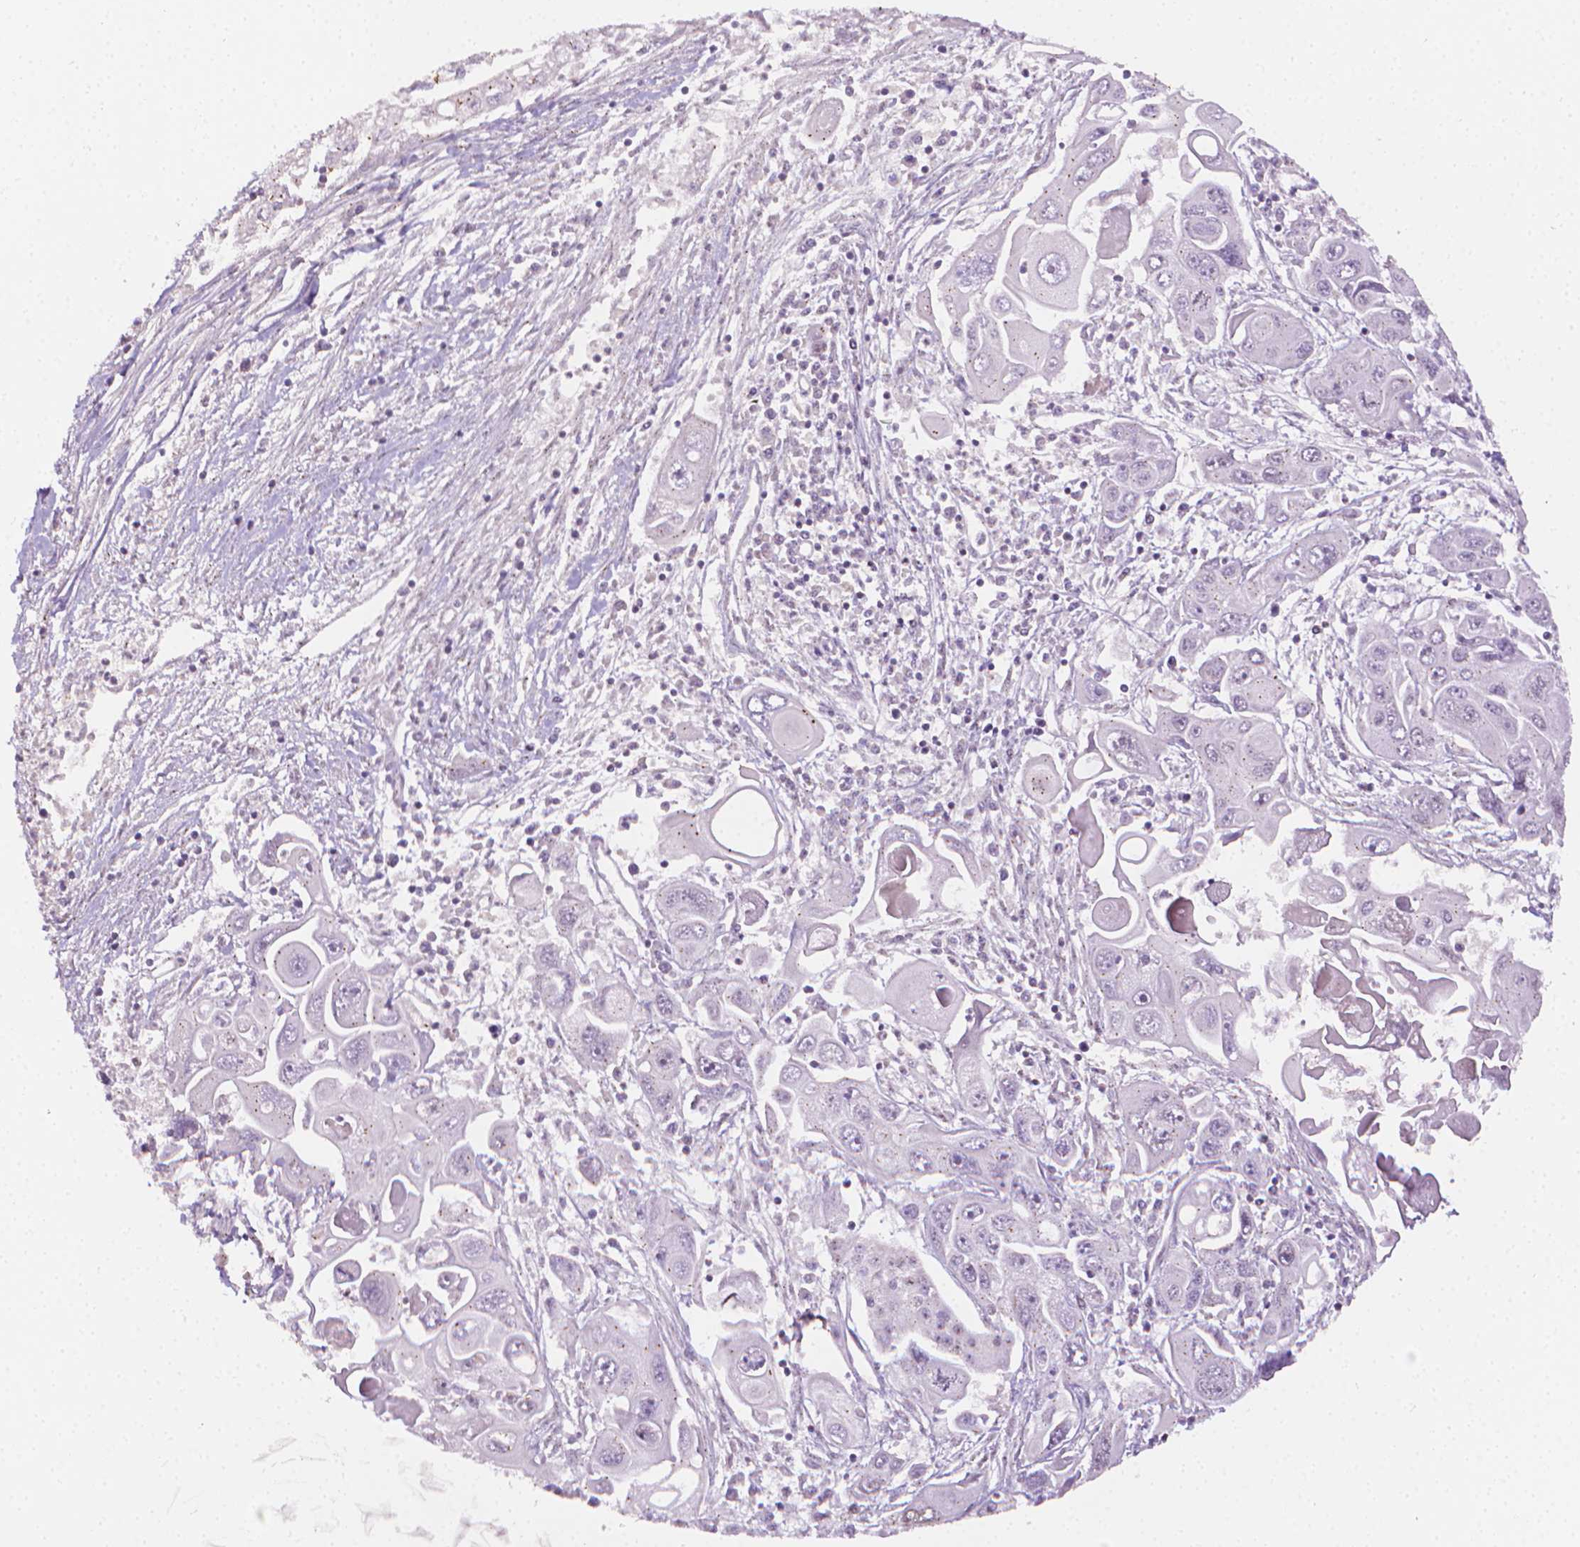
{"staining": {"intensity": "negative", "quantity": "none", "location": "none"}, "tissue": "pancreatic cancer", "cell_type": "Tumor cells", "image_type": "cancer", "snomed": [{"axis": "morphology", "description": "Adenocarcinoma, NOS"}, {"axis": "topography", "description": "Pancreas"}], "caption": "Immunohistochemical staining of human adenocarcinoma (pancreatic) displays no significant positivity in tumor cells. Nuclei are stained in blue.", "gene": "NCAN", "patient": {"sex": "male", "age": 70}}